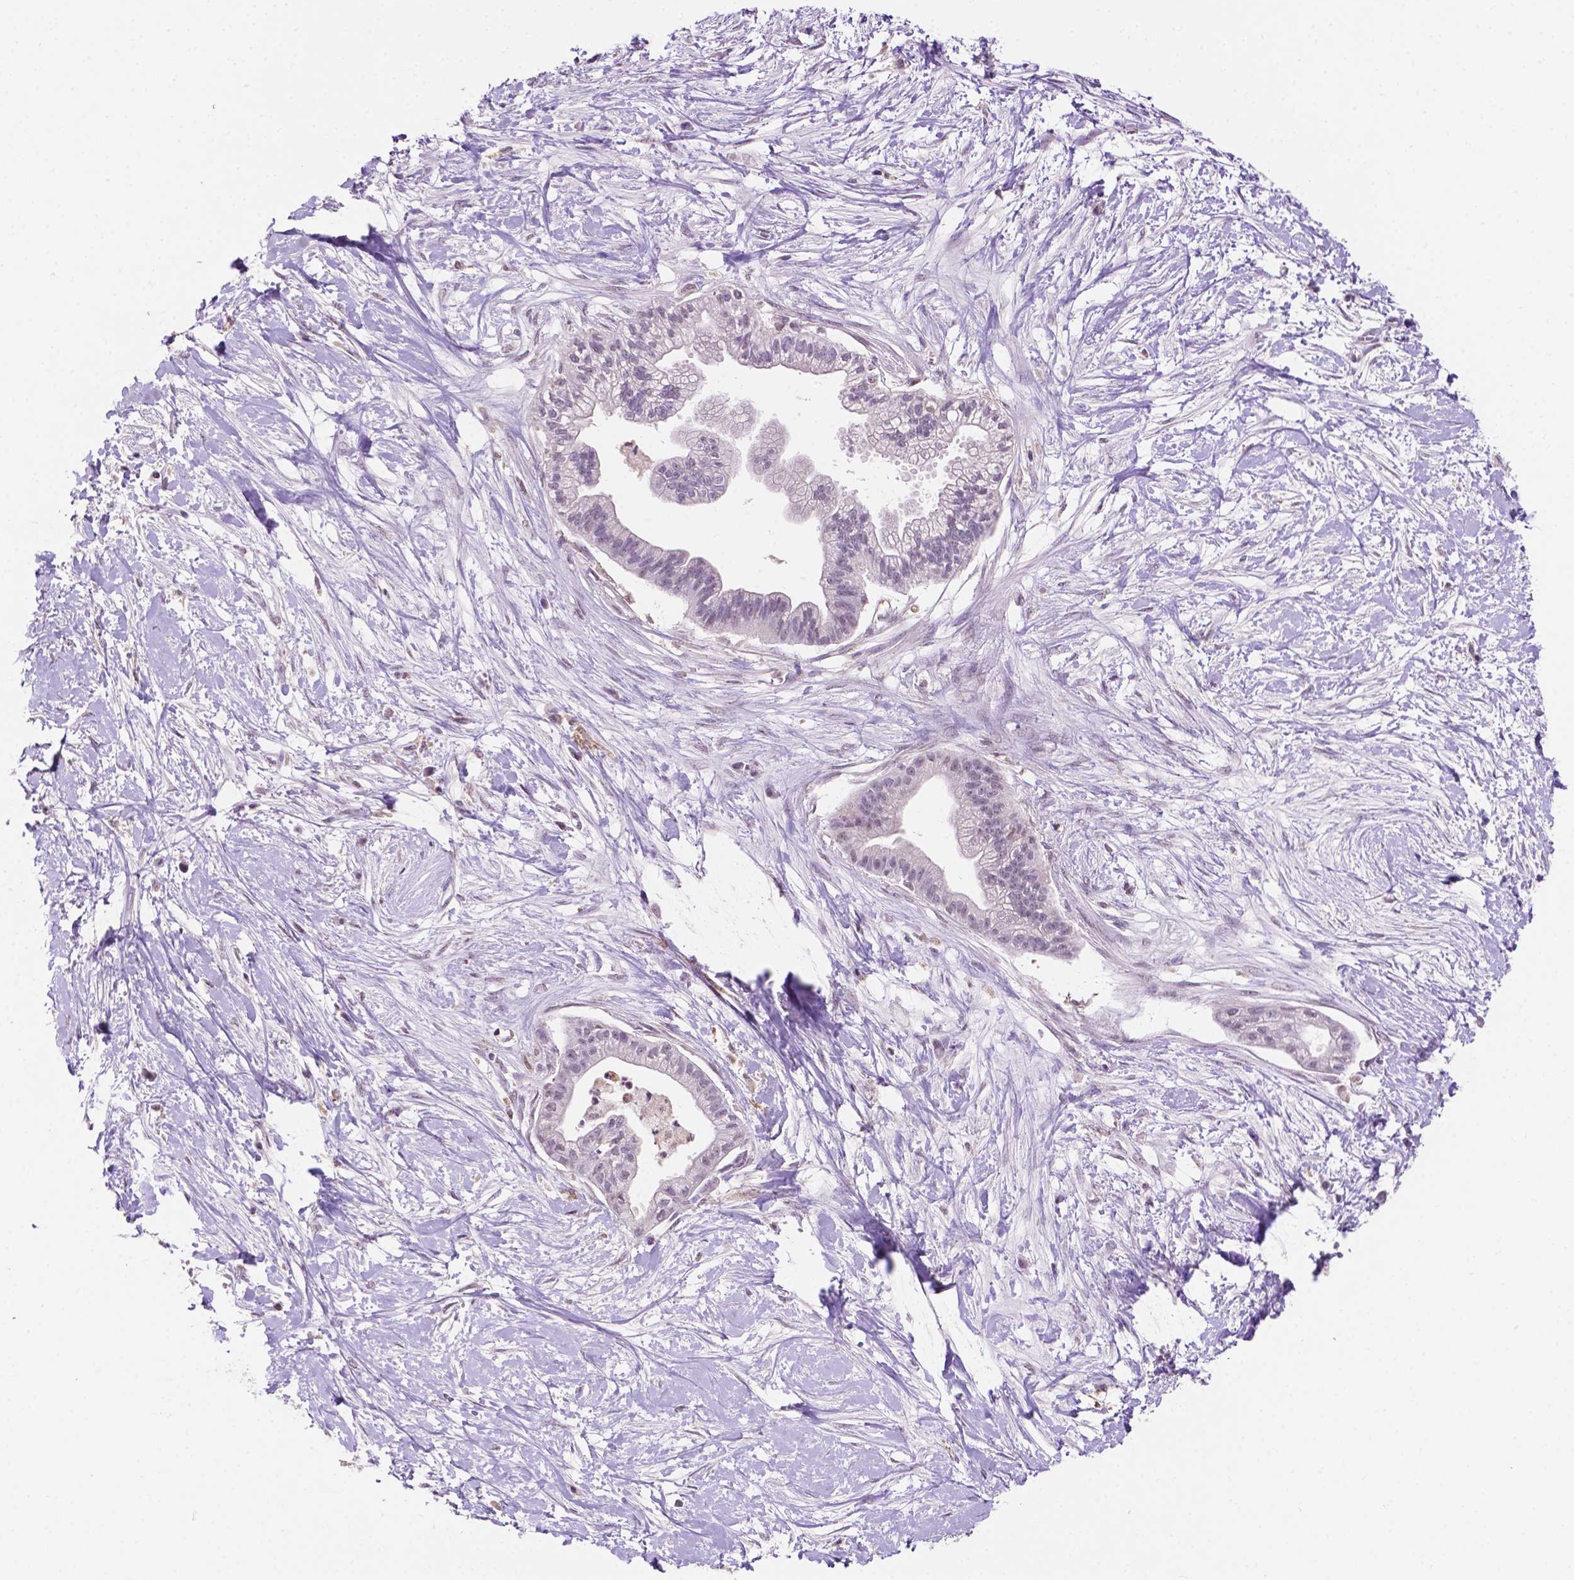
{"staining": {"intensity": "negative", "quantity": "none", "location": "none"}, "tissue": "pancreatic cancer", "cell_type": "Tumor cells", "image_type": "cancer", "snomed": [{"axis": "morphology", "description": "Normal tissue, NOS"}, {"axis": "morphology", "description": "Adenocarcinoma, NOS"}, {"axis": "topography", "description": "Lymph node"}, {"axis": "topography", "description": "Pancreas"}], "caption": "Immunohistochemistry of human pancreatic adenocarcinoma exhibits no expression in tumor cells. (DAB IHC visualized using brightfield microscopy, high magnification).", "gene": "PTPN6", "patient": {"sex": "female", "age": 58}}